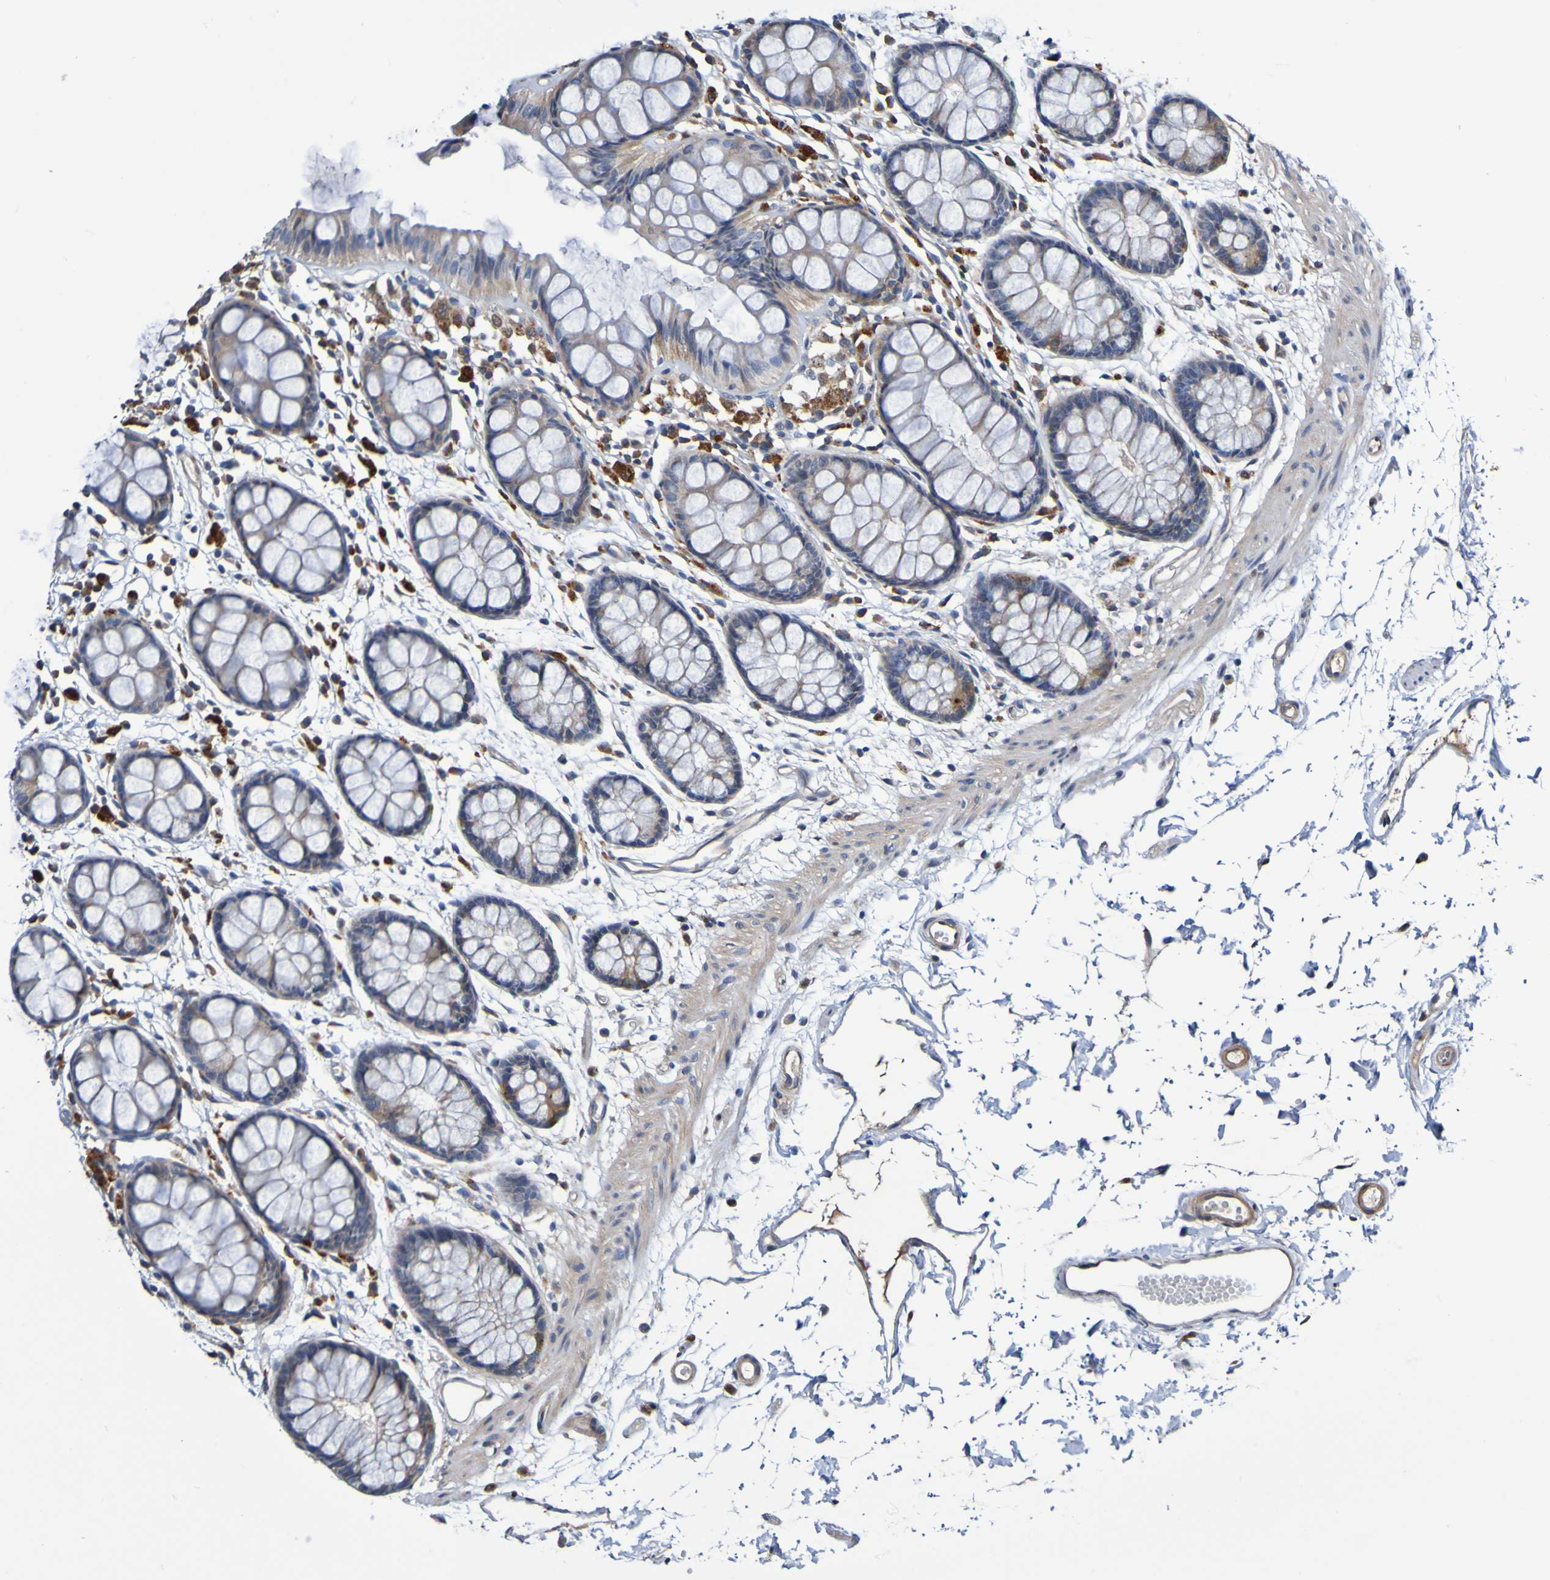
{"staining": {"intensity": "weak", "quantity": ">75%", "location": "cytoplasmic/membranous"}, "tissue": "rectum", "cell_type": "Glandular cells", "image_type": "normal", "snomed": [{"axis": "morphology", "description": "Normal tissue, NOS"}, {"axis": "topography", "description": "Rectum"}], "caption": "A low amount of weak cytoplasmic/membranous staining is identified in approximately >75% of glandular cells in normal rectum. (brown staining indicates protein expression, while blue staining denotes nuclei).", "gene": "METAP2", "patient": {"sex": "female", "age": 66}}